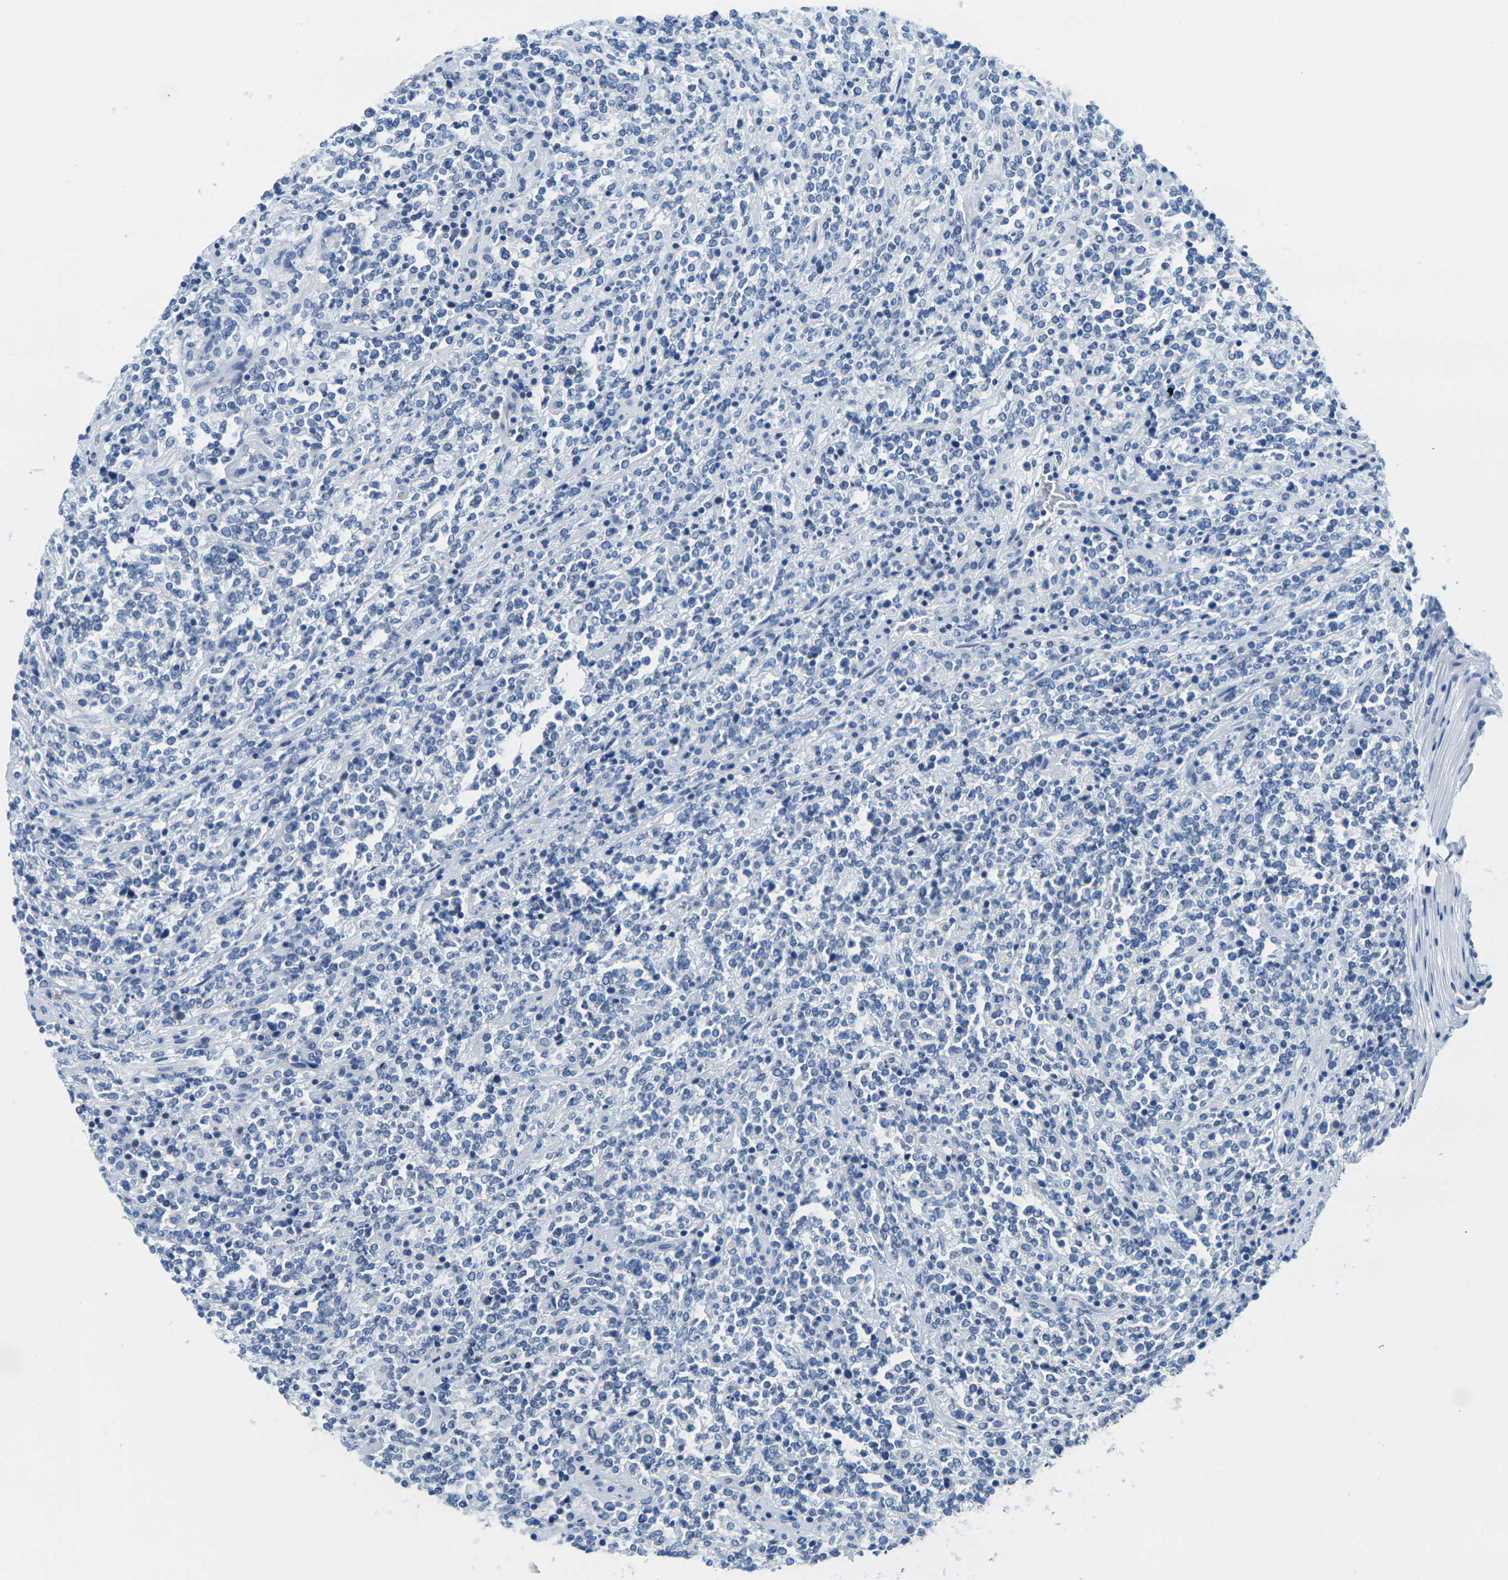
{"staining": {"intensity": "negative", "quantity": "none", "location": "none"}, "tissue": "lymphoma", "cell_type": "Tumor cells", "image_type": "cancer", "snomed": [{"axis": "morphology", "description": "Malignant lymphoma, non-Hodgkin's type, High grade"}, {"axis": "topography", "description": "Soft tissue"}], "caption": "A micrograph of lymphoma stained for a protein reveals no brown staining in tumor cells.", "gene": "FAM3D", "patient": {"sex": "male", "age": 18}}